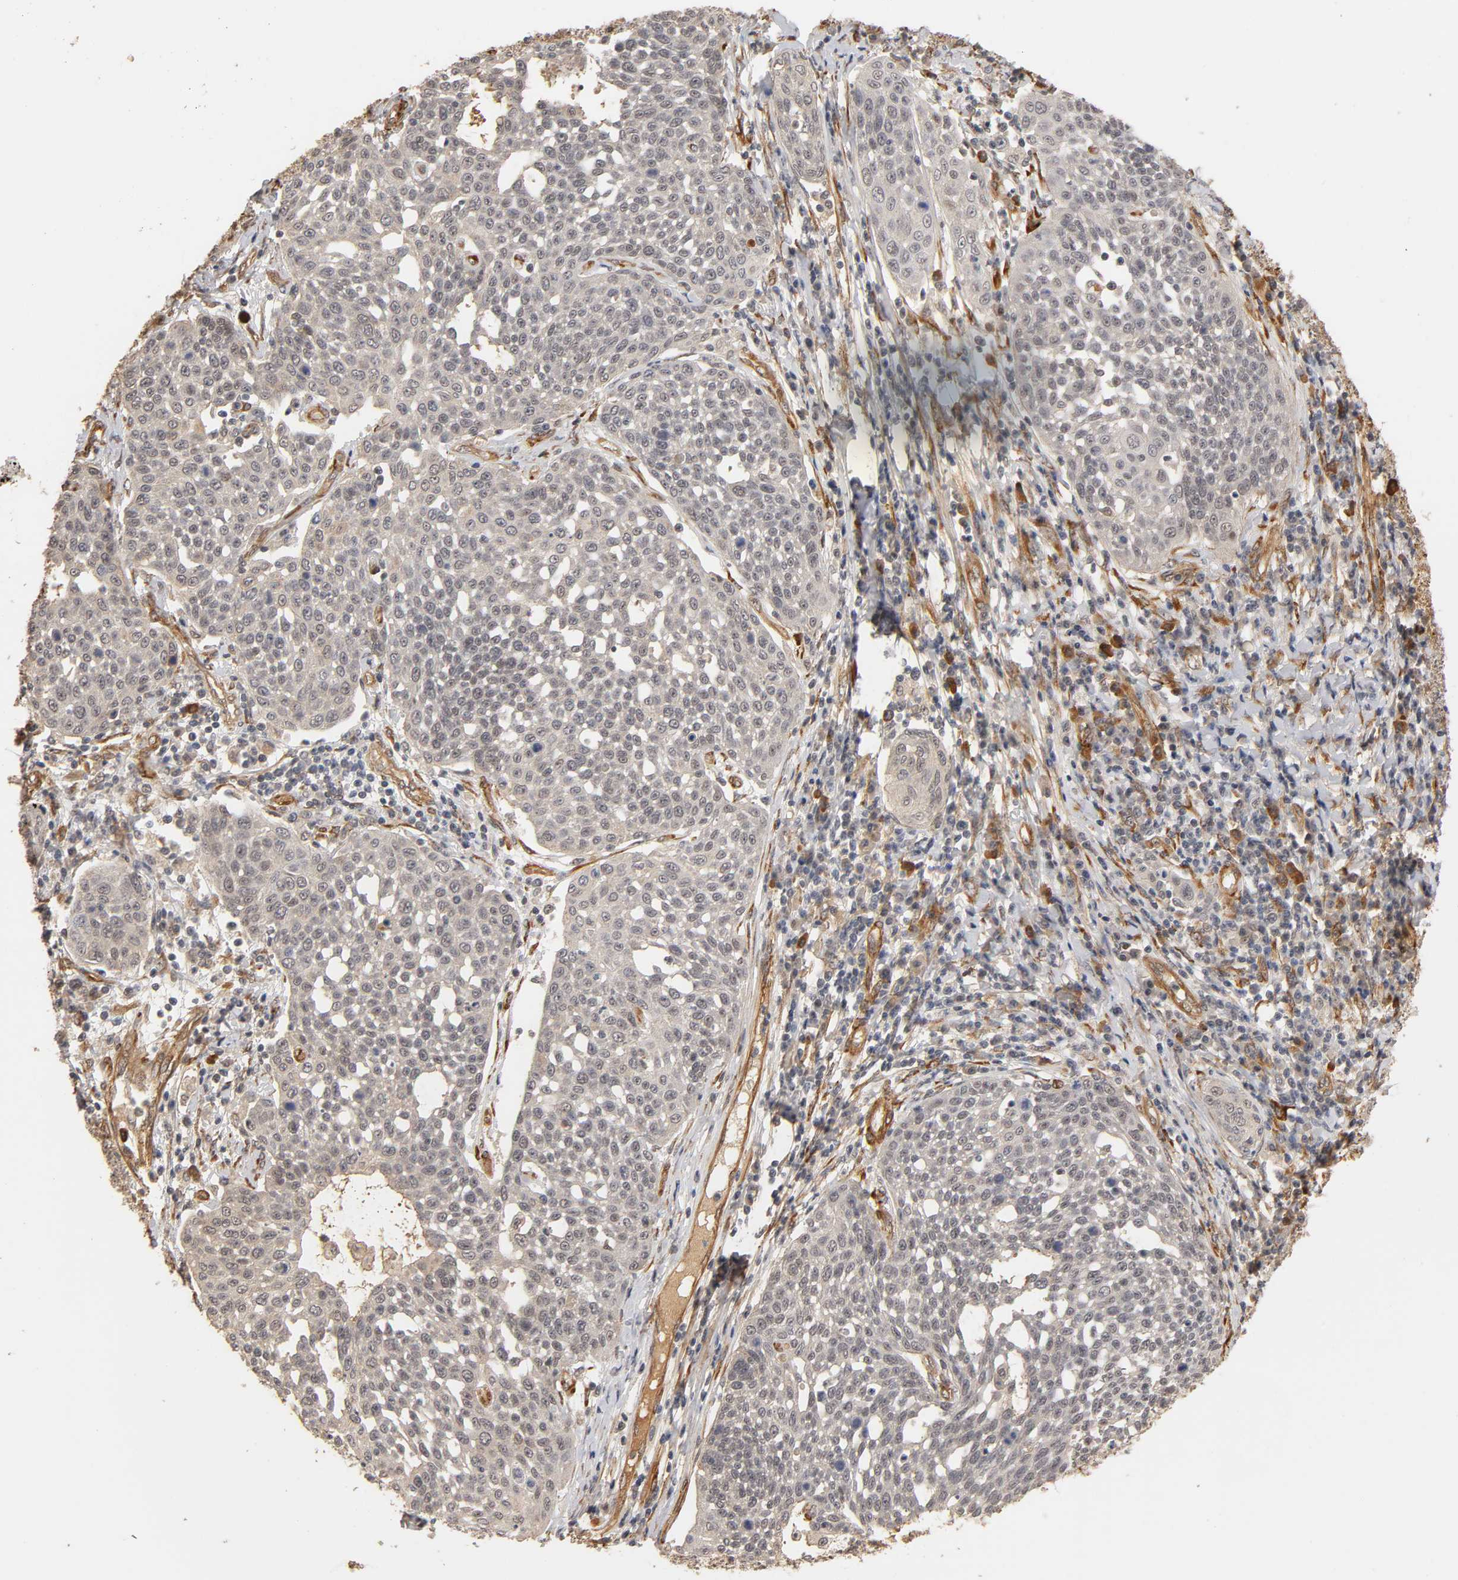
{"staining": {"intensity": "weak", "quantity": "<25%", "location": "cytoplasmic/membranous"}, "tissue": "cervical cancer", "cell_type": "Tumor cells", "image_type": "cancer", "snomed": [{"axis": "morphology", "description": "Squamous cell carcinoma, NOS"}, {"axis": "topography", "description": "Cervix"}], "caption": "A high-resolution photomicrograph shows immunohistochemistry staining of cervical squamous cell carcinoma, which shows no significant expression in tumor cells.", "gene": "LAMB1", "patient": {"sex": "female", "age": 34}}